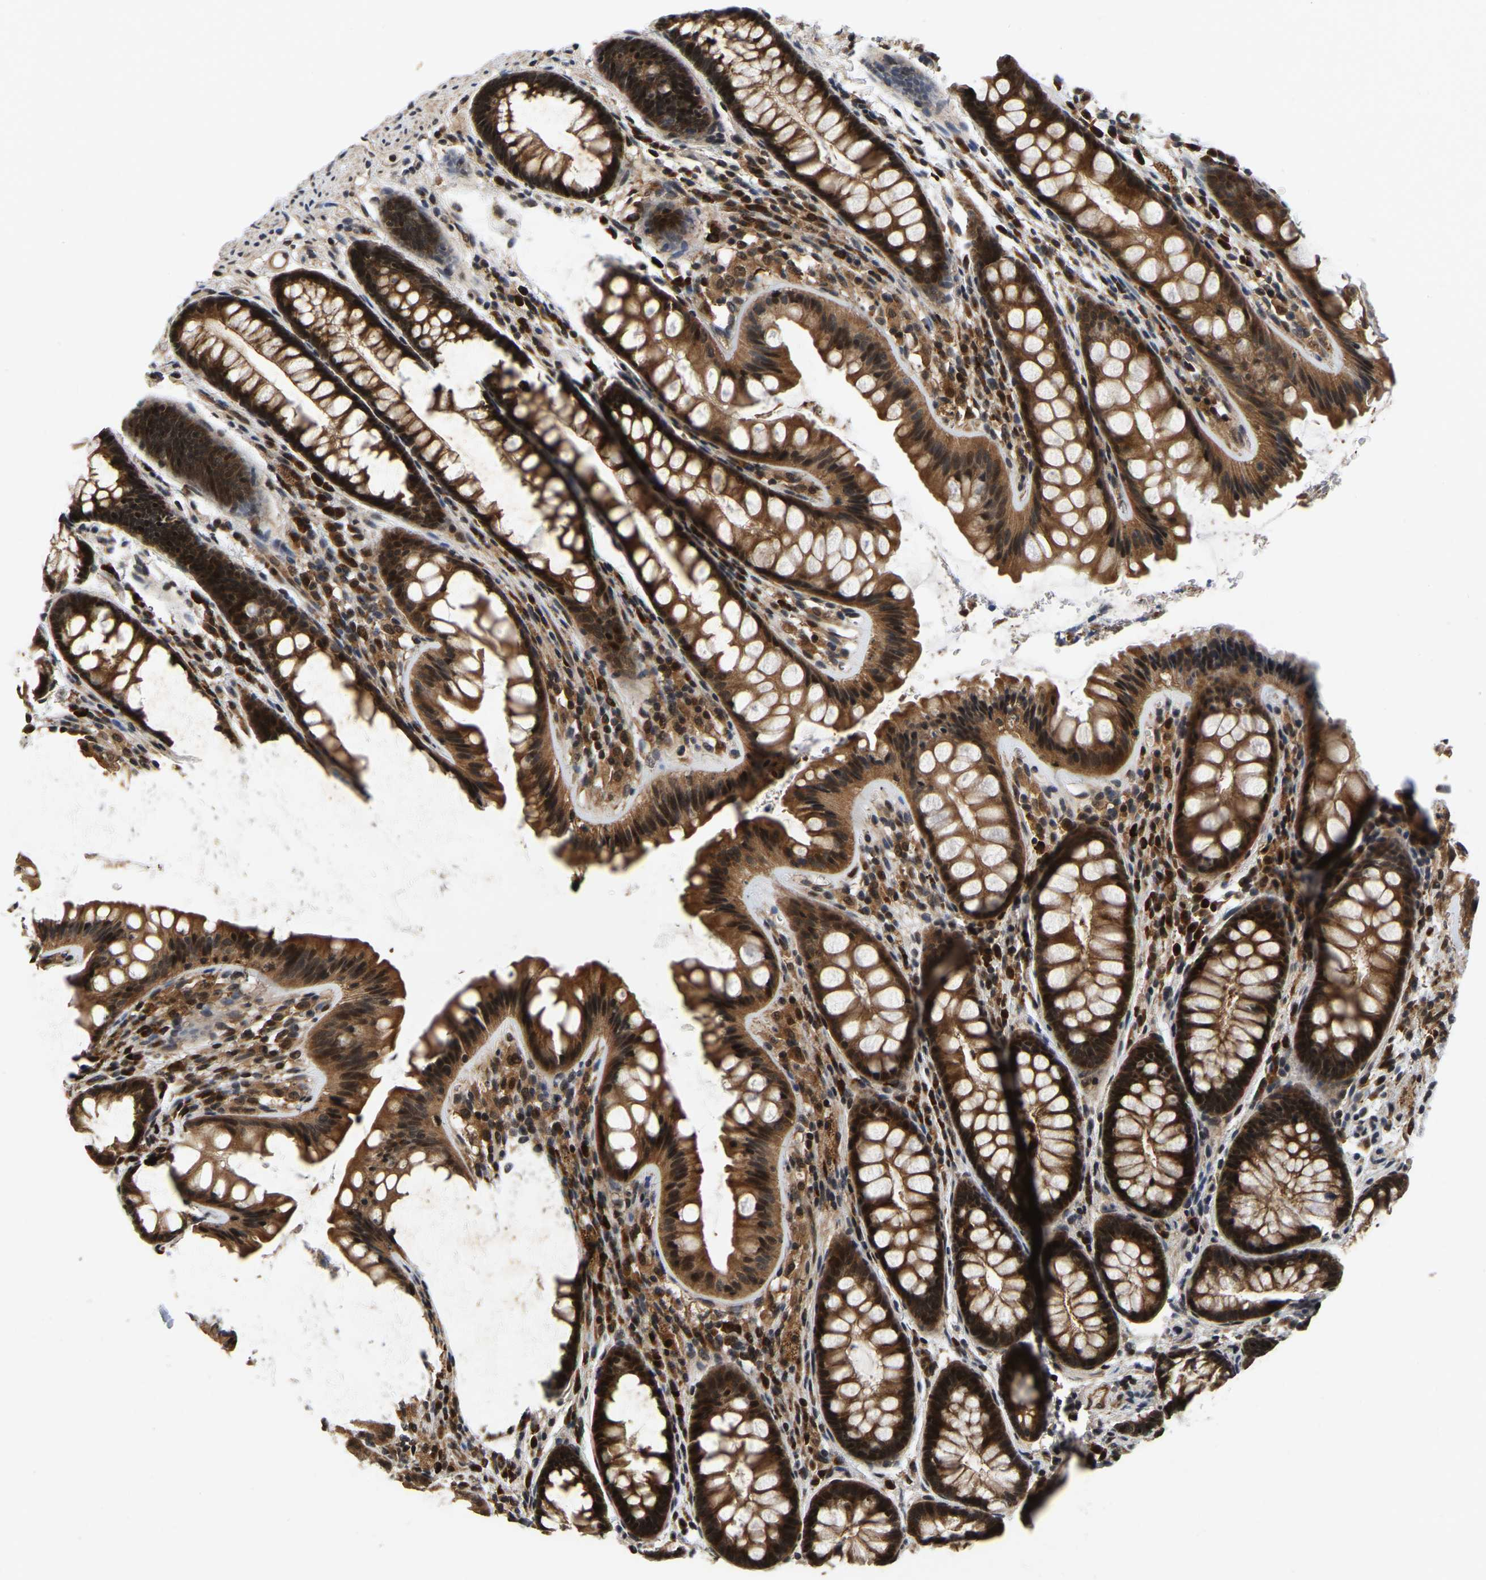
{"staining": {"intensity": "strong", "quantity": ">75%", "location": "cytoplasmic/membranous,nuclear"}, "tissue": "colon", "cell_type": "Endothelial cells", "image_type": "normal", "snomed": [{"axis": "morphology", "description": "Normal tissue, NOS"}, {"axis": "topography", "description": "Colon"}], "caption": "There is high levels of strong cytoplasmic/membranous,nuclear staining in endothelial cells of normal colon, as demonstrated by immunohistochemical staining (brown color).", "gene": "CIAO1", "patient": {"sex": "female", "age": 56}}